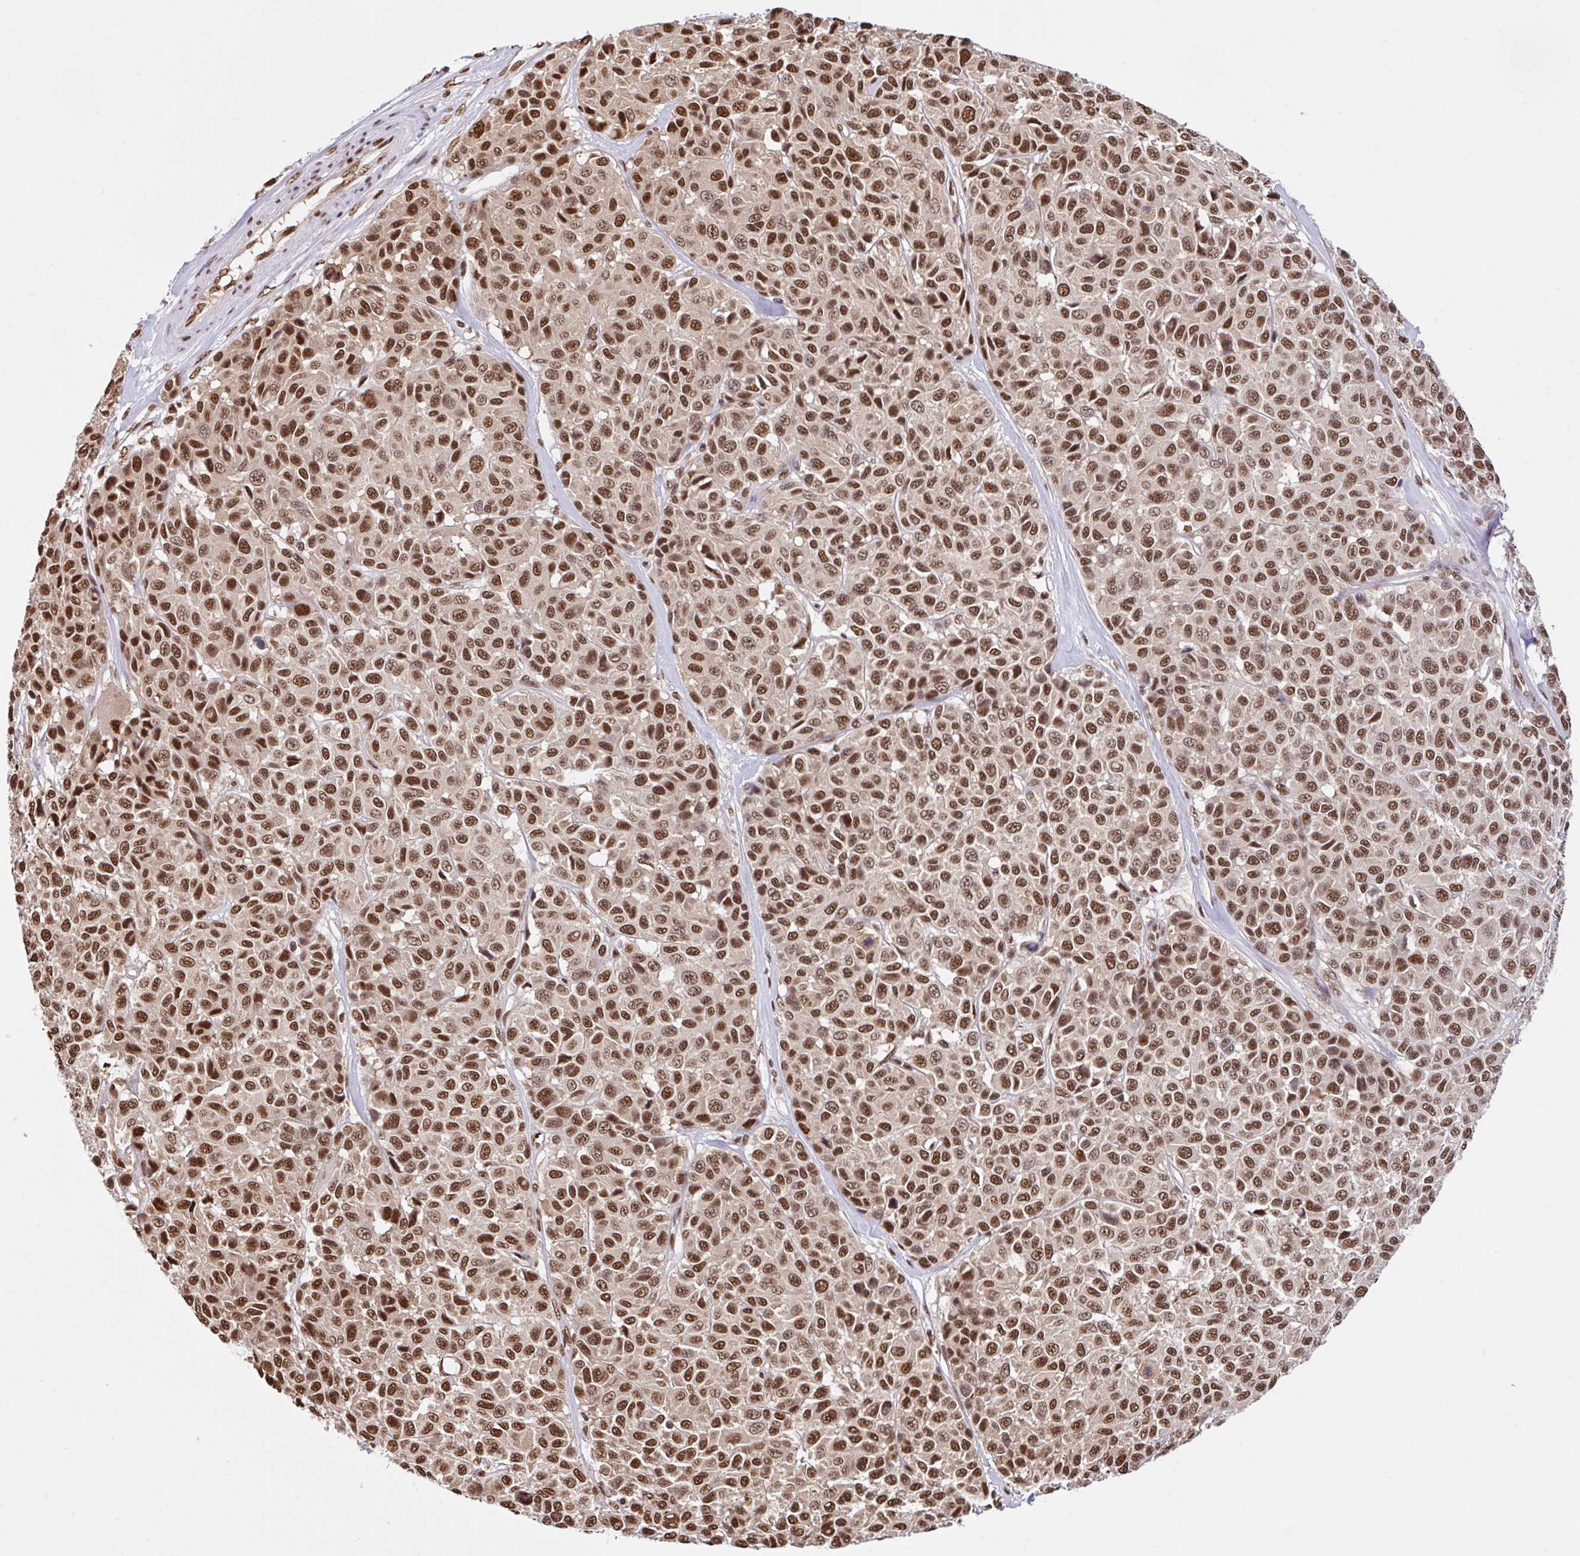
{"staining": {"intensity": "strong", "quantity": ">75%", "location": "nuclear"}, "tissue": "melanoma", "cell_type": "Tumor cells", "image_type": "cancer", "snomed": [{"axis": "morphology", "description": "Malignant melanoma, NOS"}, {"axis": "topography", "description": "Skin"}], "caption": "The image shows immunohistochemical staining of melanoma. There is strong nuclear expression is seen in about >75% of tumor cells. The staining was performed using DAB (3,3'-diaminobenzidine), with brown indicating positive protein expression. Nuclei are stained blue with hematoxylin.", "gene": "ABCA9", "patient": {"sex": "female", "age": 66}}